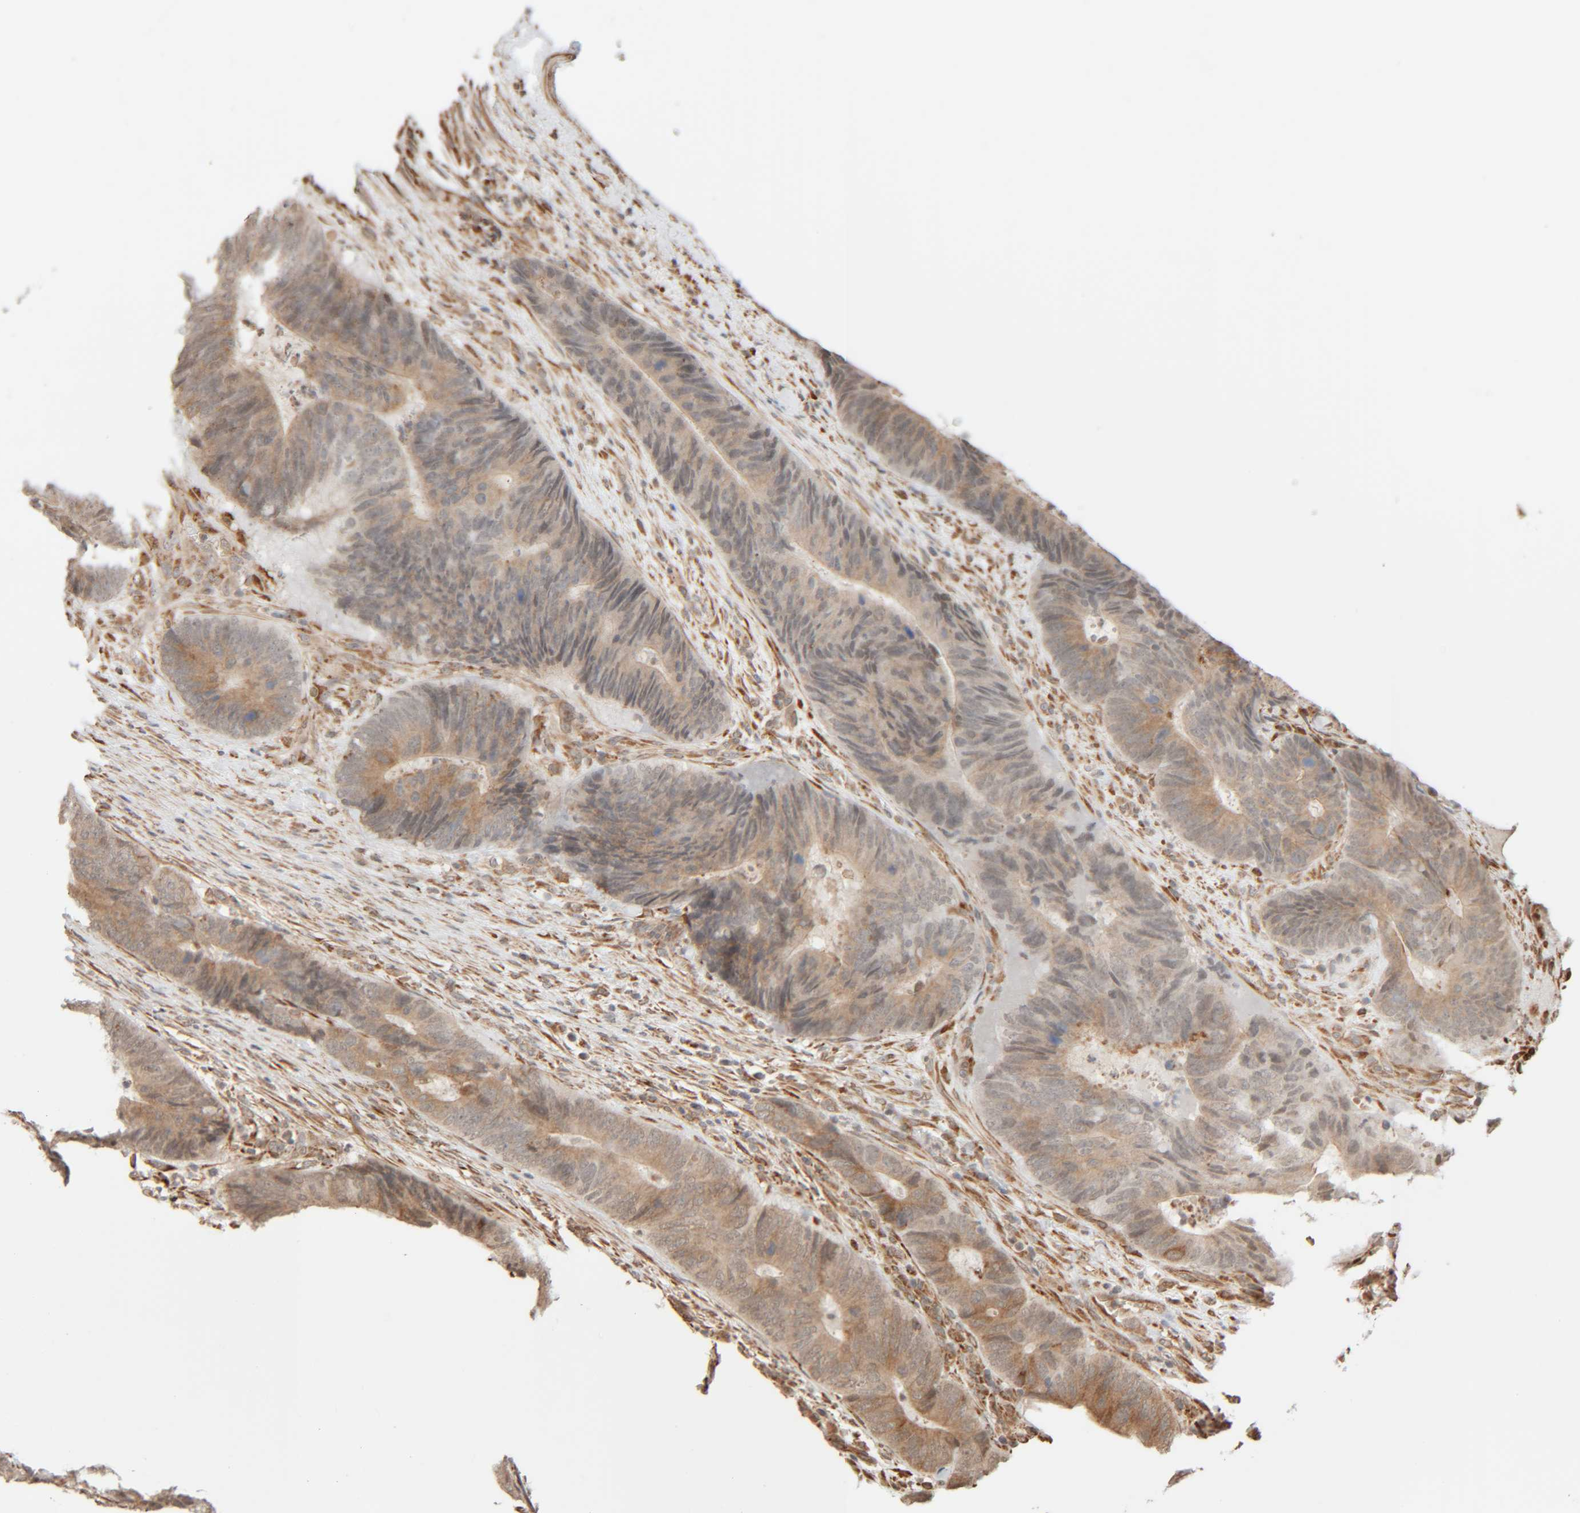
{"staining": {"intensity": "moderate", "quantity": ">75%", "location": "cytoplasmic/membranous,nuclear"}, "tissue": "colorectal cancer", "cell_type": "Tumor cells", "image_type": "cancer", "snomed": [{"axis": "morphology", "description": "Adenocarcinoma, NOS"}, {"axis": "topography", "description": "Colon"}], "caption": "Immunohistochemical staining of human adenocarcinoma (colorectal) shows medium levels of moderate cytoplasmic/membranous and nuclear protein expression in about >75% of tumor cells. (Brightfield microscopy of DAB IHC at high magnification).", "gene": "INTS1", "patient": {"sex": "male", "age": 56}}